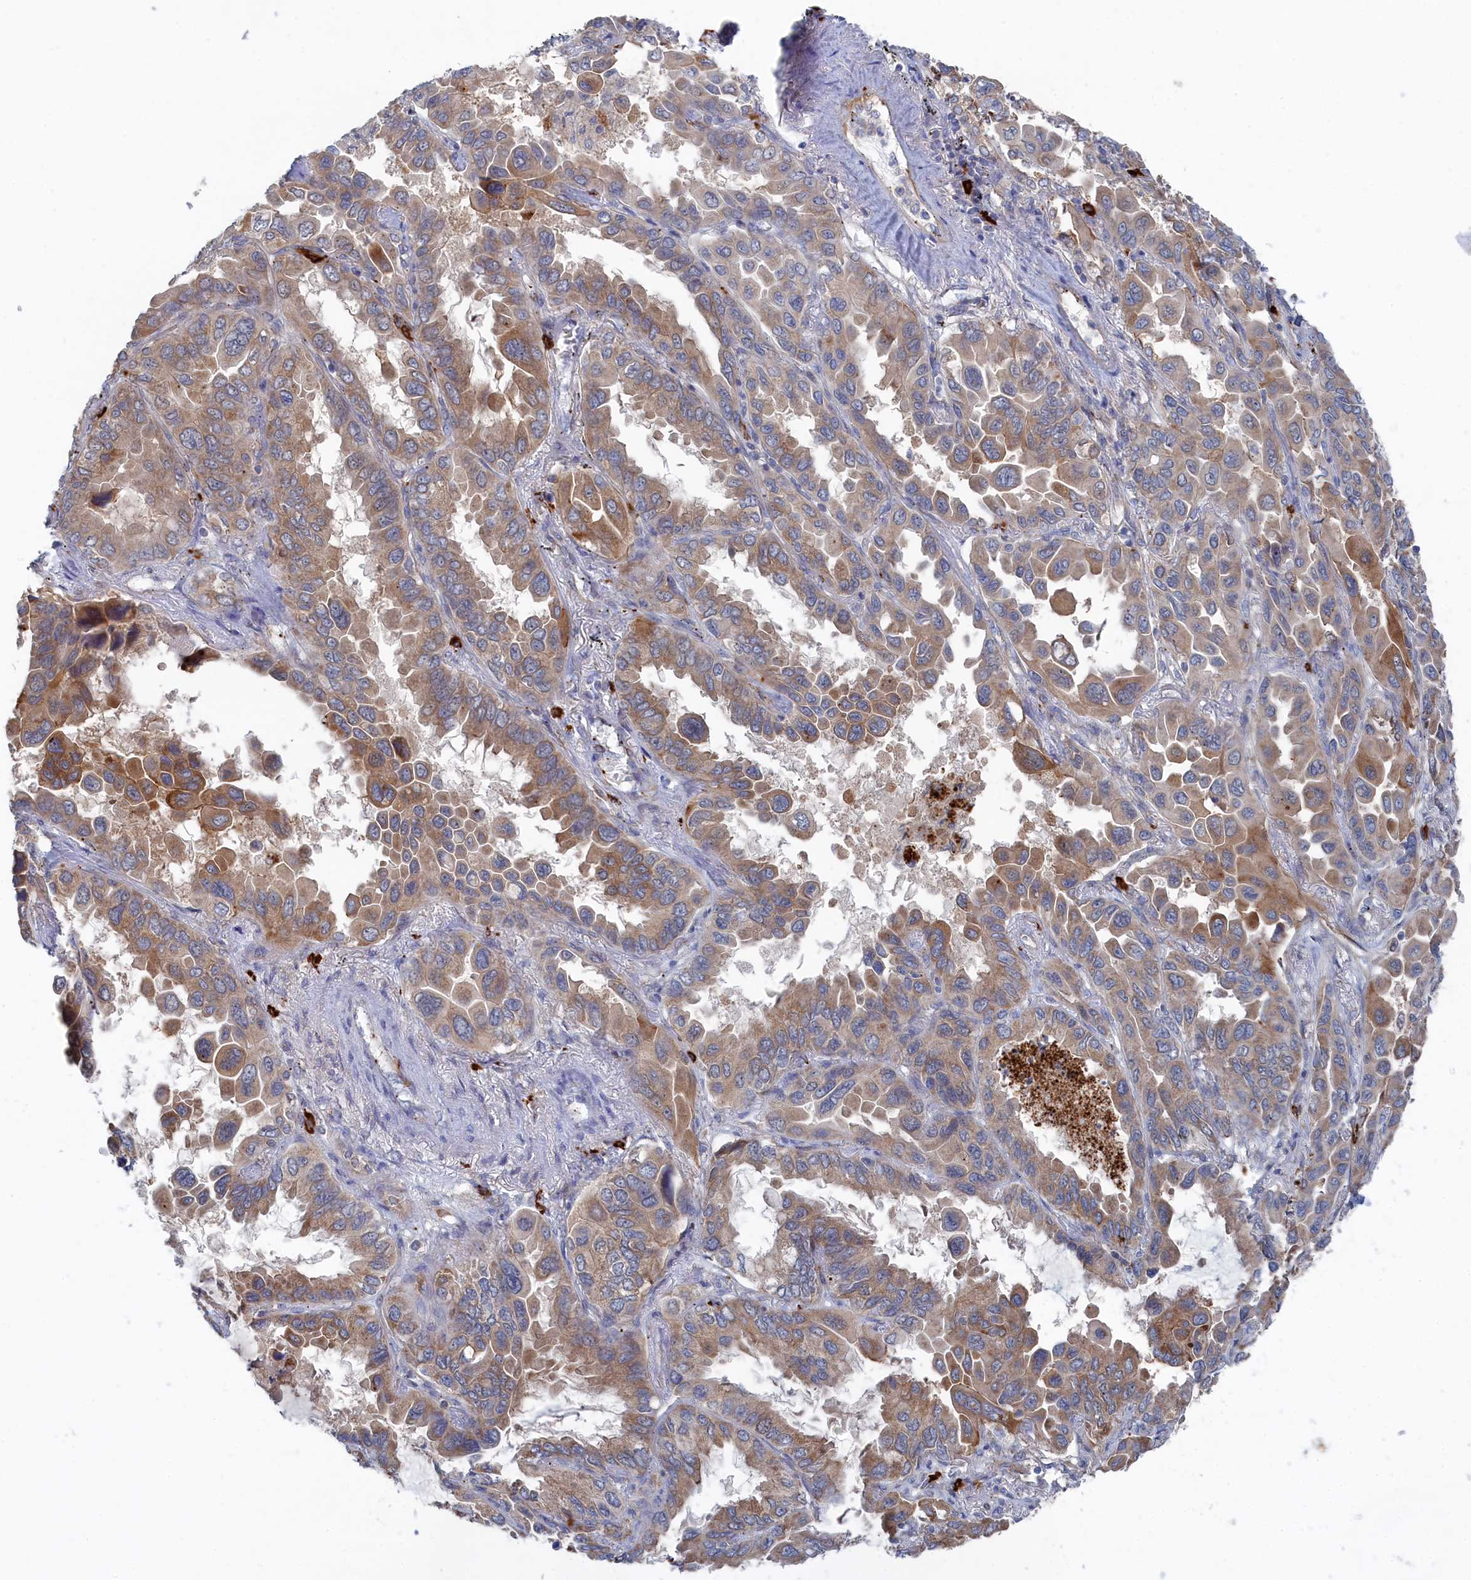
{"staining": {"intensity": "moderate", "quantity": "25%-75%", "location": "cytoplasmic/membranous"}, "tissue": "lung cancer", "cell_type": "Tumor cells", "image_type": "cancer", "snomed": [{"axis": "morphology", "description": "Adenocarcinoma, NOS"}, {"axis": "topography", "description": "Lung"}], "caption": "Adenocarcinoma (lung) stained with IHC exhibits moderate cytoplasmic/membranous expression in about 25%-75% of tumor cells.", "gene": "FILIP1L", "patient": {"sex": "male", "age": 64}}